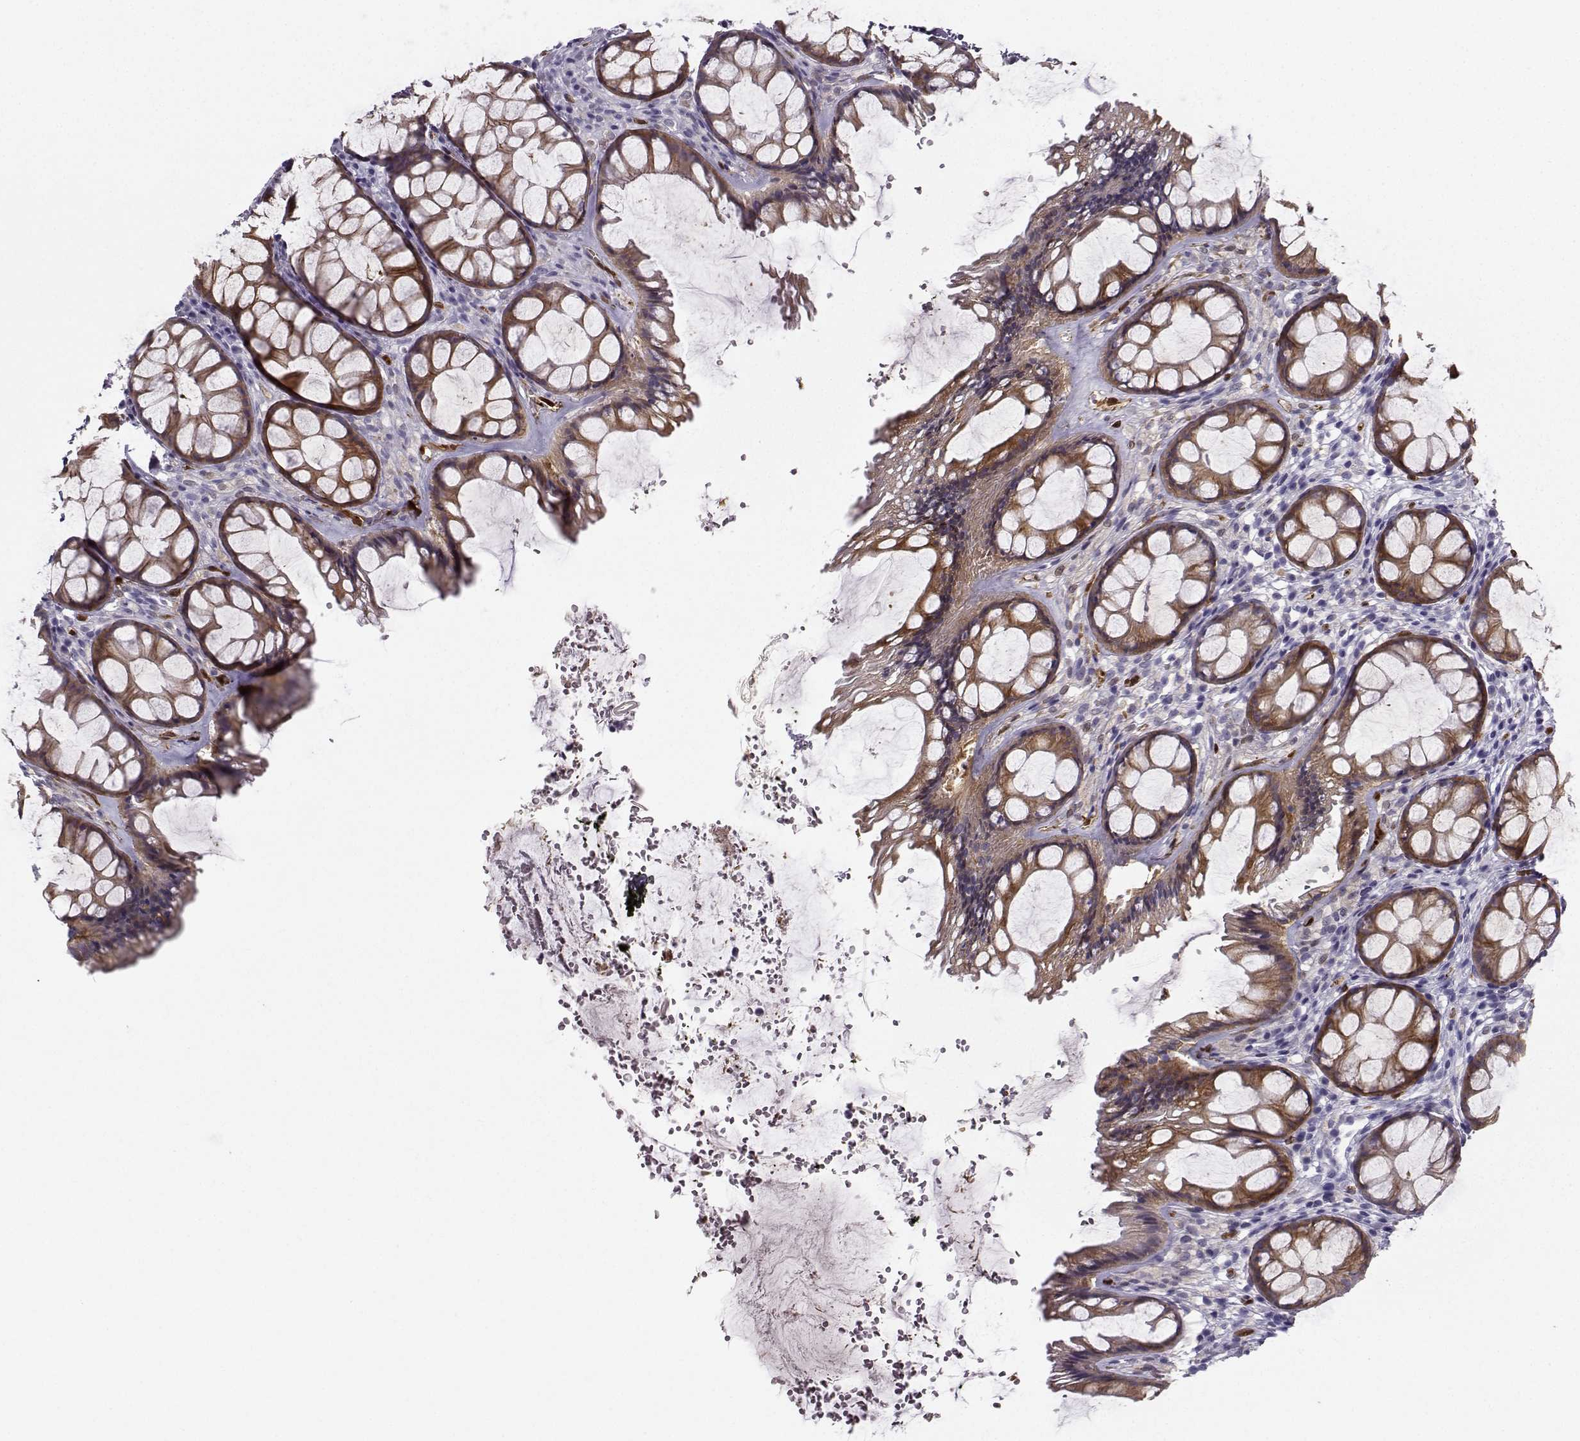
{"staining": {"intensity": "moderate", "quantity": "<25%", "location": "cytoplasmic/membranous"}, "tissue": "rectum", "cell_type": "Glandular cells", "image_type": "normal", "snomed": [{"axis": "morphology", "description": "Normal tissue, NOS"}, {"axis": "topography", "description": "Rectum"}], "caption": "Rectum stained with DAB (3,3'-diaminobenzidine) IHC displays low levels of moderate cytoplasmic/membranous expression in approximately <25% of glandular cells.", "gene": "NQO1", "patient": {"sex": "female", "age": 62}}